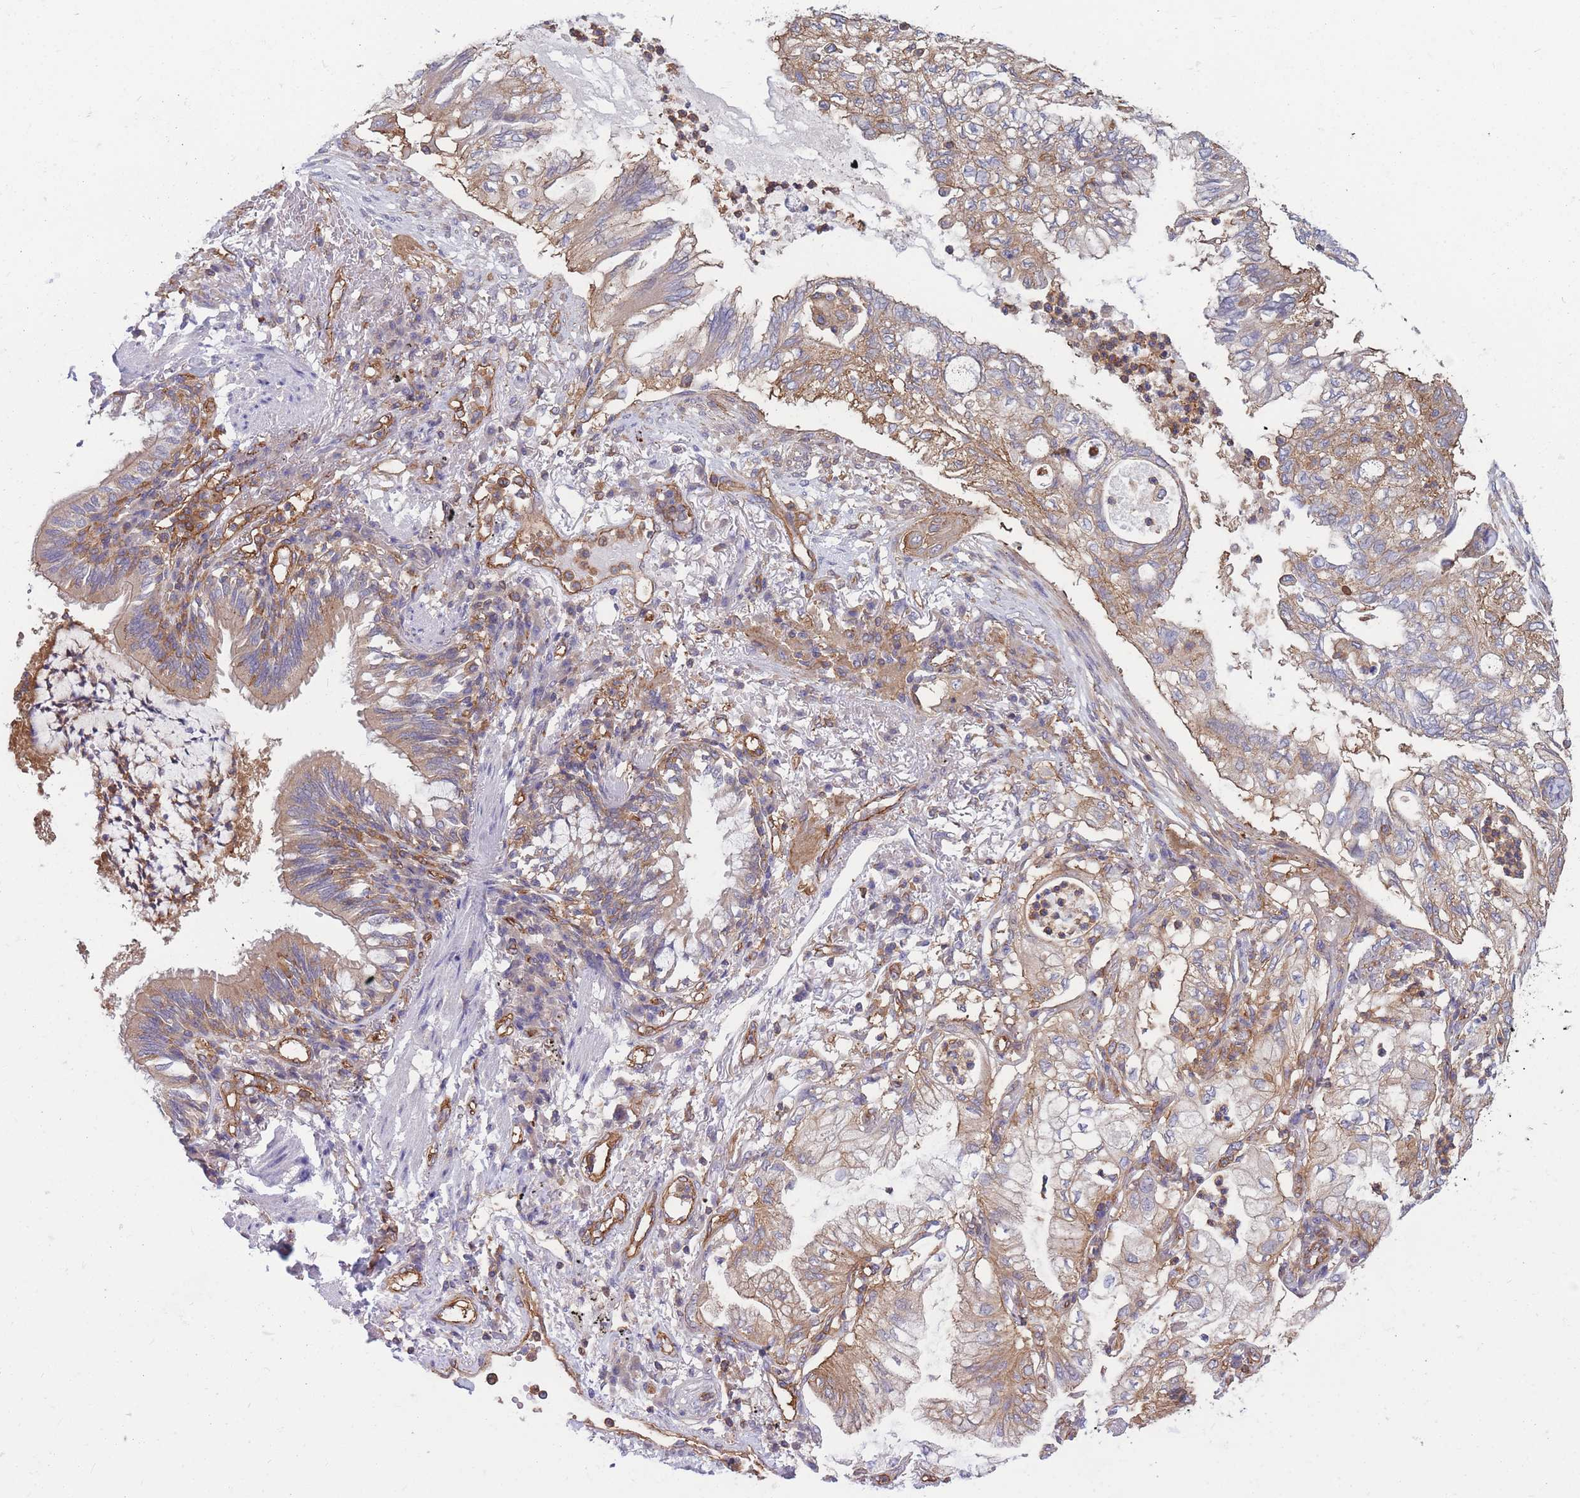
{"staining": {"intensity": "moderate", "quantity": "25%-75%", "location": "cytoplasmic/membranous"}, "tissue": "lung cancer", "cell_type": "Tumor cells", "image_type": "cancer", "snomed": [{"axis": "morphology", "description": "Adenocarcinoma, NOS"}, {"axis": "topography", "description": "Lung"}], "caption": "Tumor cells reveal moderate cytoplasmic/membranous expression in approximately 25%-75% of cells in lung adenocarcinoma. (Stains: DAB (3,3'-diaminobenzidine) in brown, nuclei in blue, Microscopy: brightfield microscopy at high magnification).", "gene": "GGA1", "patient": {"sex": "female", "age": 70}}